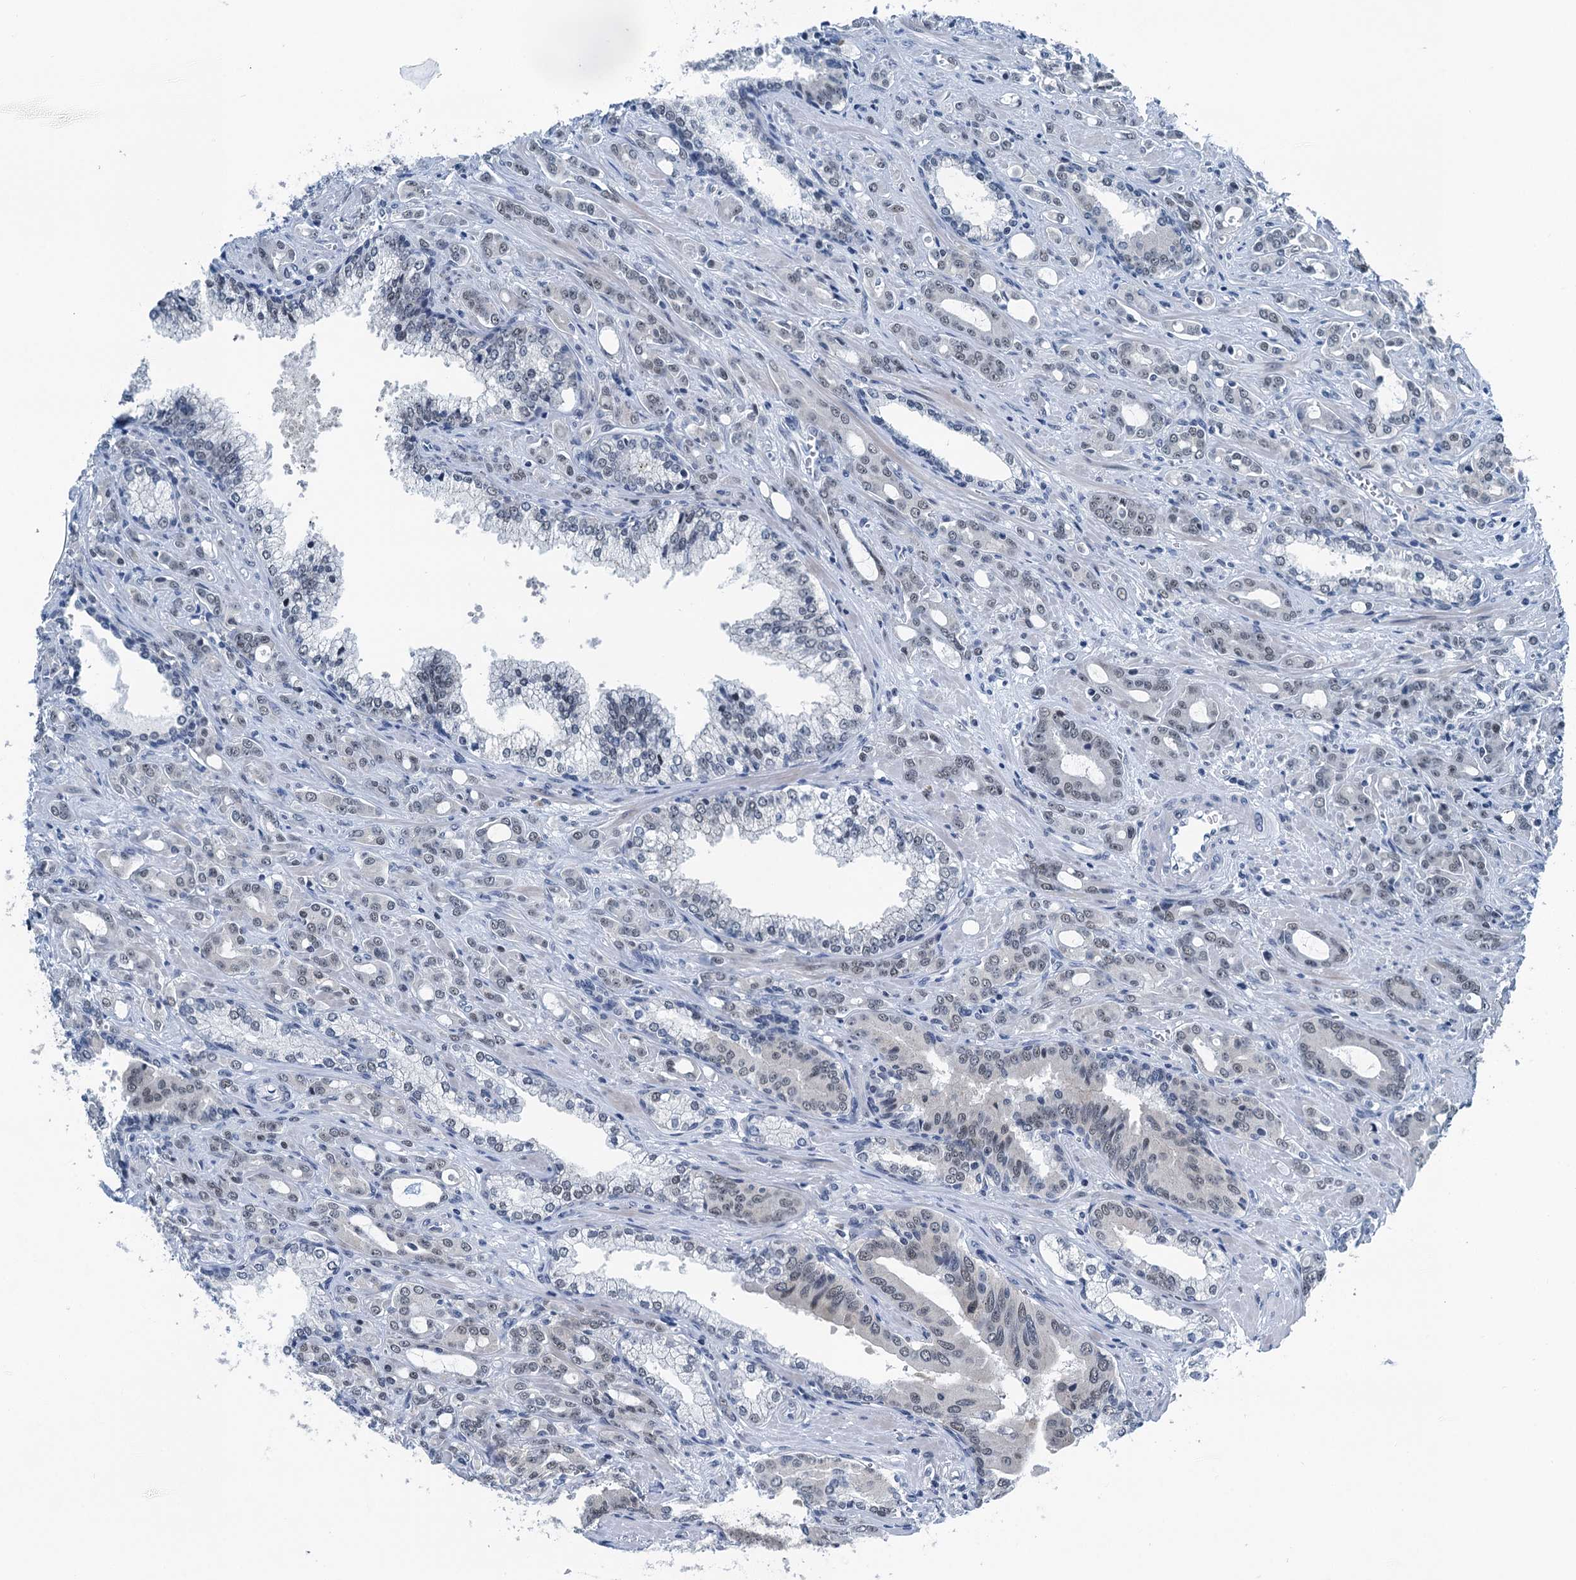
{"staining": {"intensity": "negative", "quantity": "none", "location": "none"}, "tissue": "prostate cancer", "cell_type": "Tumor cells", "image_type": "cancer", "snomed": [{"axis": "morphology", "description": "Adenocarcinoma, High grade"}, {"axis": "topography", "description": "Prostate"}], "caption": "IHC image of human high-grade adenocarcinoma (prostate) stained for a protein (brown), which shows no staining in tumor cells.", "gene": "TRPT1", "patient": {"sex": "male", "age": 72}}